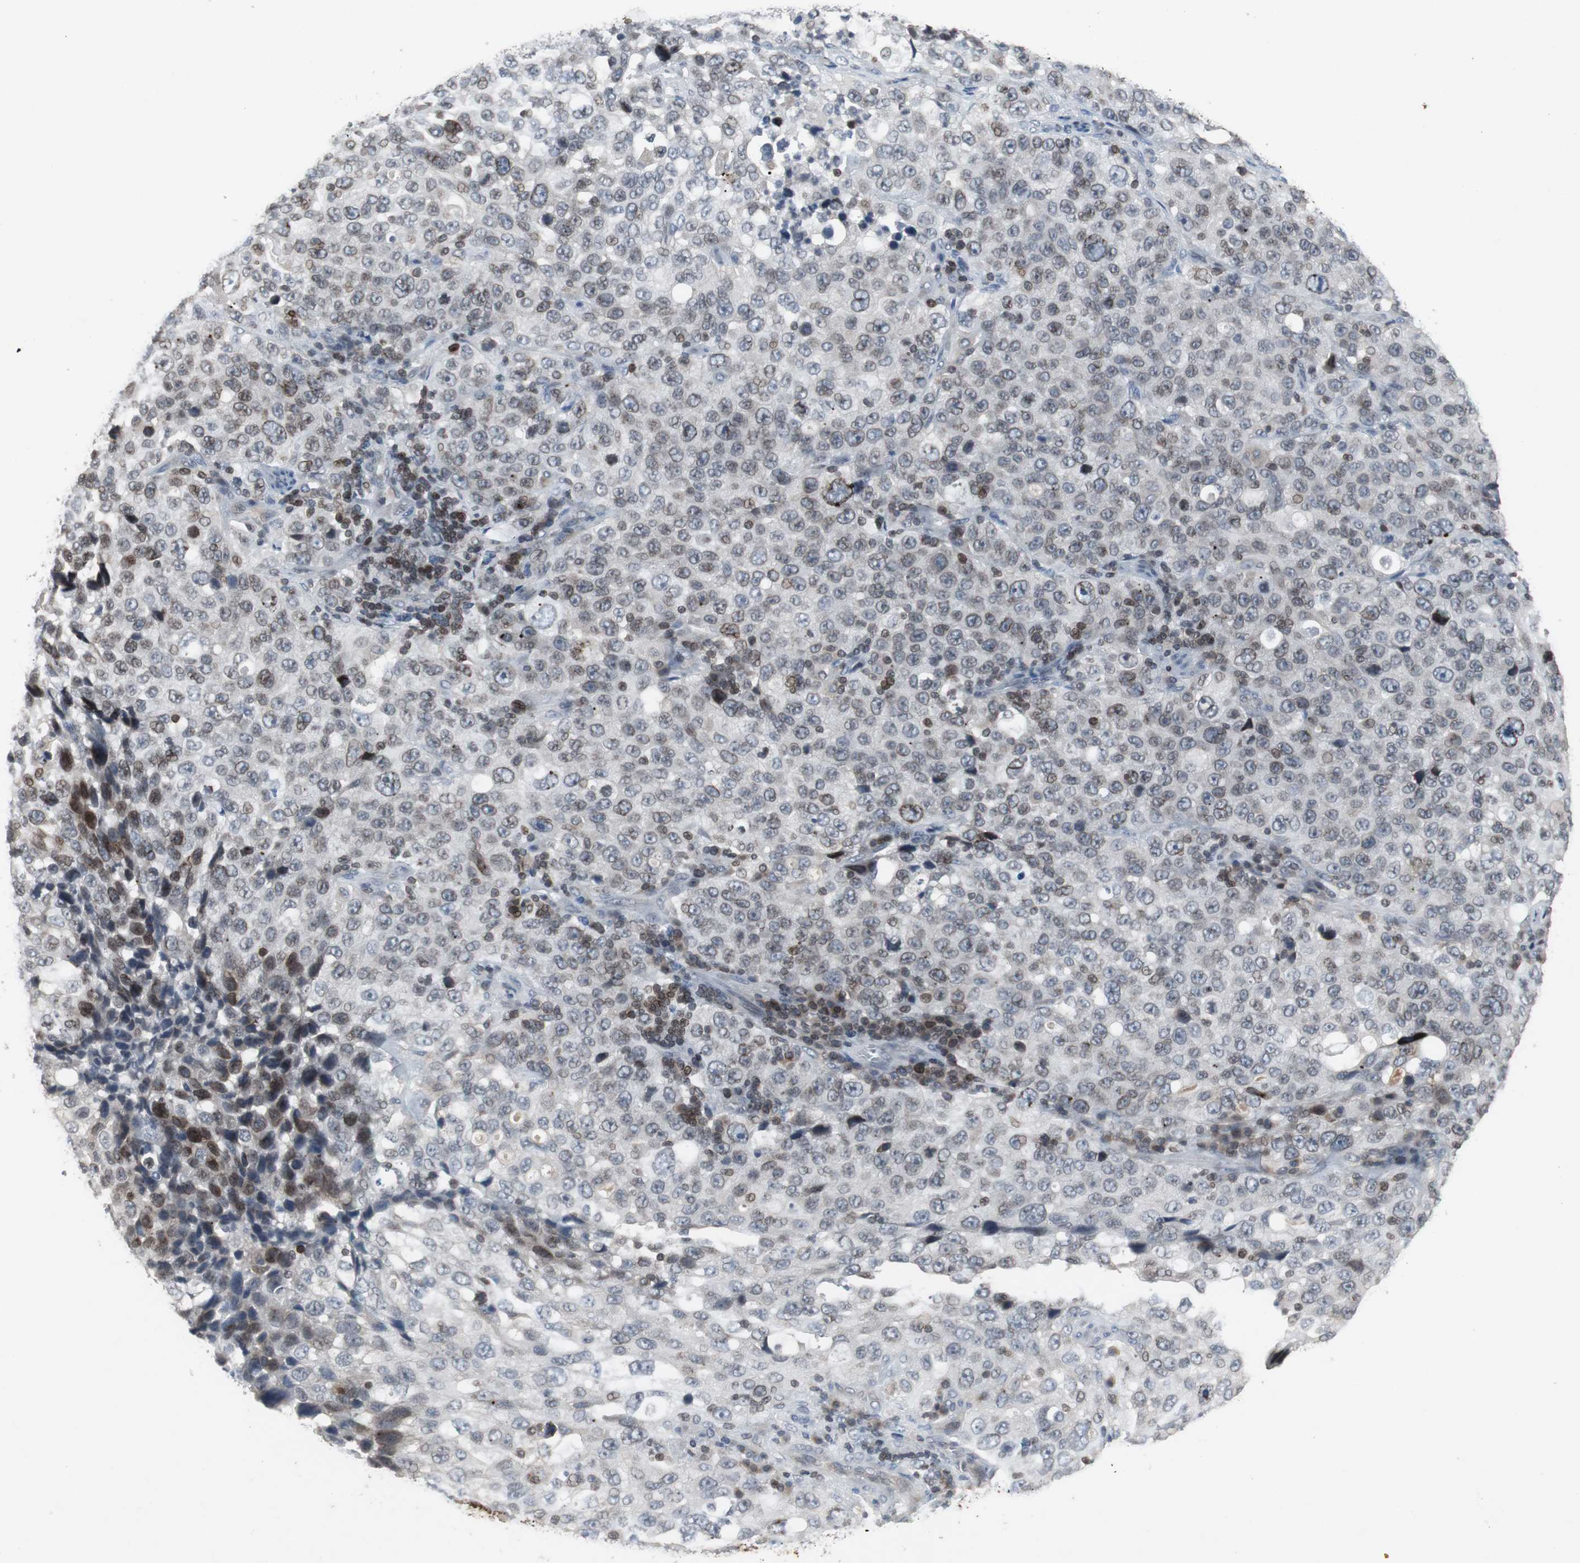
{"staining": {"intensity": "weak", "quantity": "25%-75%", "location": "nuclear"}, "tissue": "stomach cancer", "cell_type": "Tumor cells", "image_type": "cancer", "snomed": [{"axis": "morphology", "description": "Normal tissue, NOS"}, {"axis": "morphology", "description": "Adenocarcinoma, NOS"}, {"axis": "topography", "description": "Stomach"}], "caption": "Stomach cancer (adenocarcinoma) stained for a protein (brown) exhibits weak nuclear positive expression in approximately 25%-75% of tumor cells.", "gene": "ZNF396", "patient": {"sex": "male", "age": 48}}